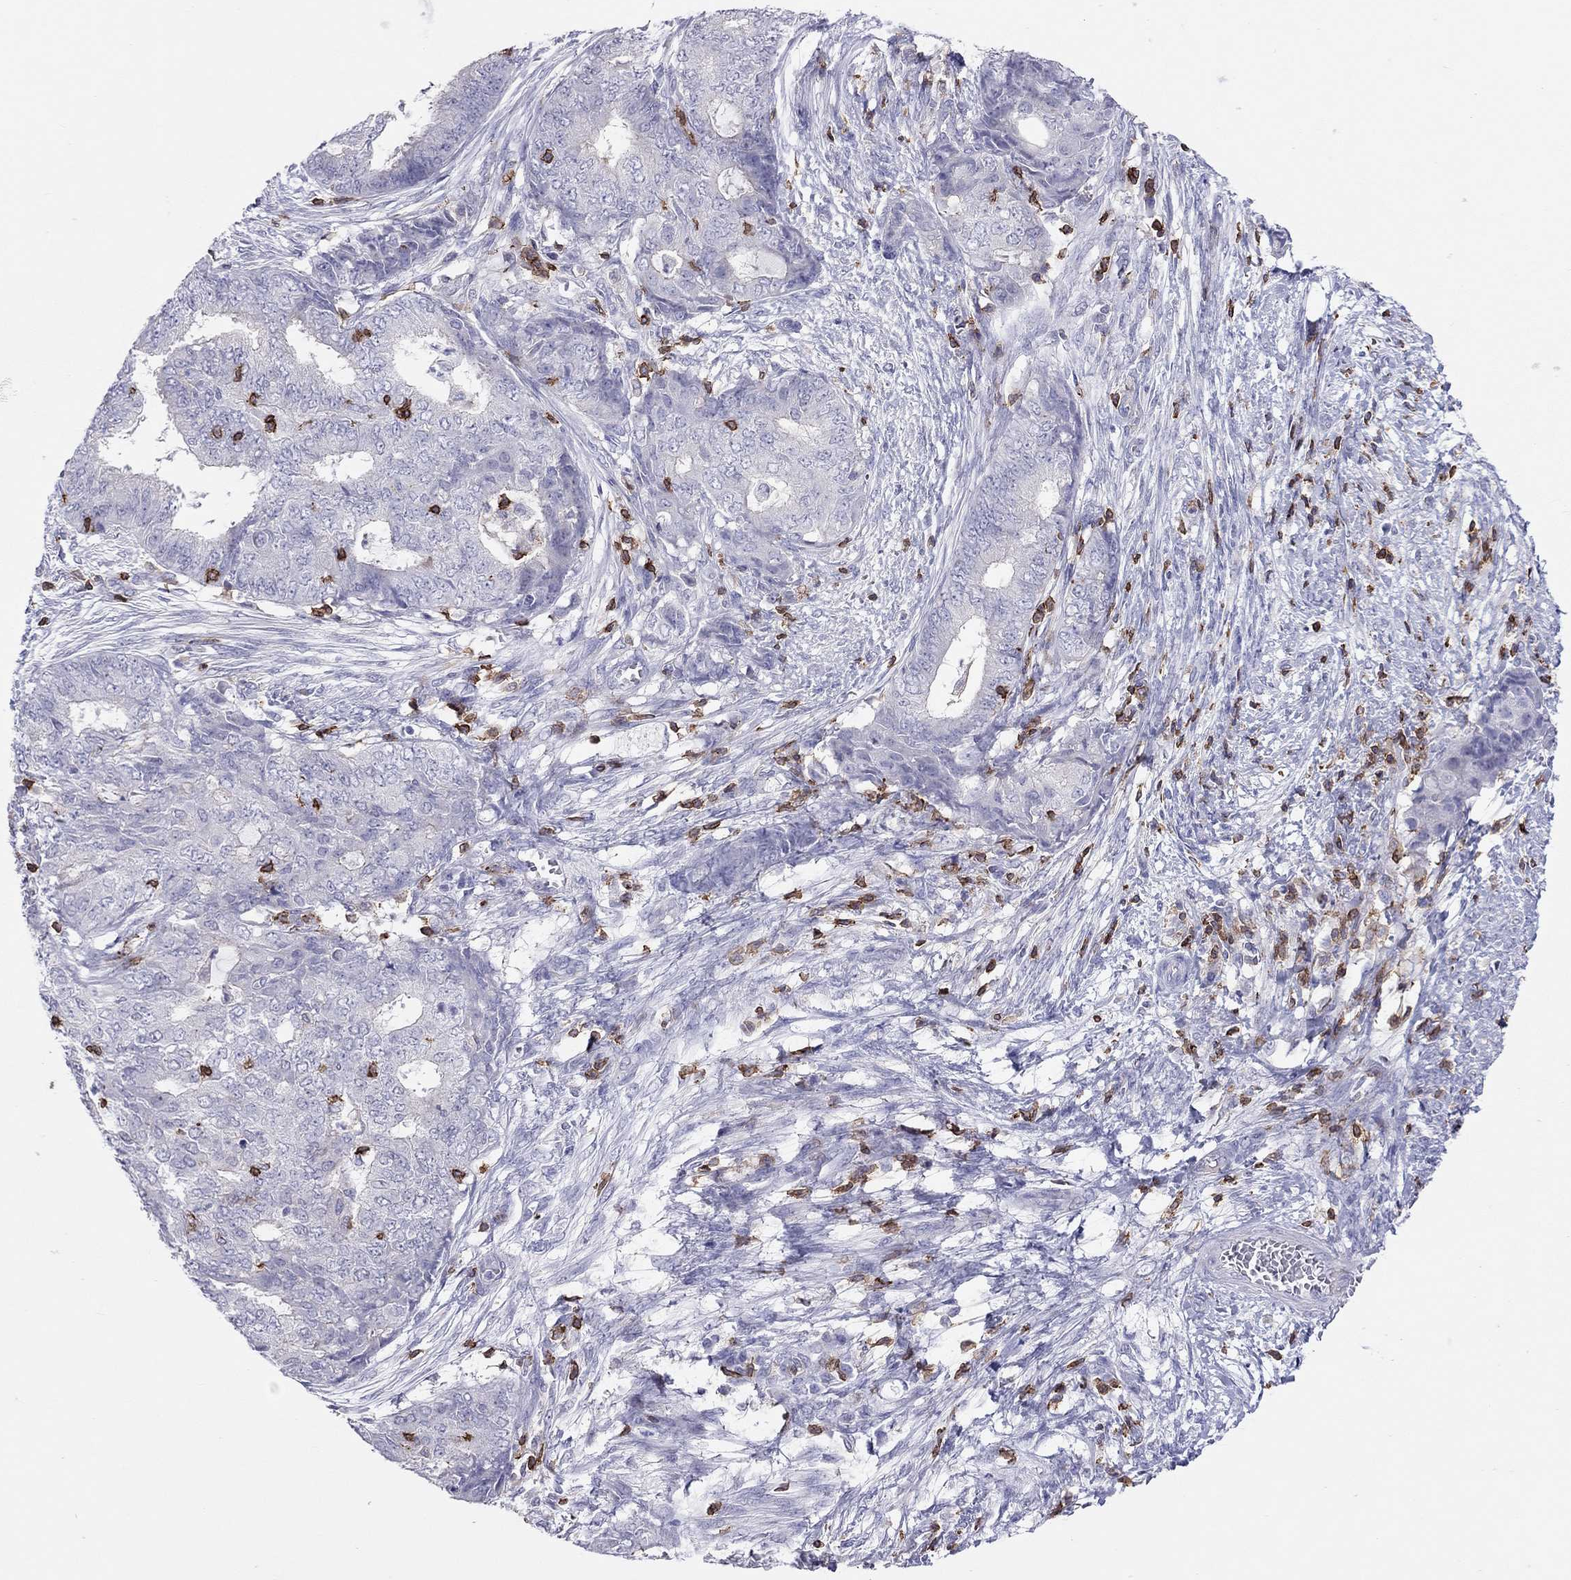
{"staining": {"intensity": "negative", "quantity": "none", "location": "none"}, "tissue": "endometrial cancer", "cell_type": "Tumor cells", "image_type": "cancer", "snomed": [{"axis": "morphology", "description": "Adenocarcinoma, NOS"}, {"axis": "topography", "description": "Endometrium"}], "caption": "This histopathology image is of endometrial cancer (adenocarcinoma) stained with immunohistochemistry (IHC) to label a protein in brown with the nuclei are counter-stained blue. There is no positivity in tumor cells. (Brightfield microscopy of DAB immunohistochemistry (IHC) at high magnification).", "gene": "MND1", "patient": {"sex": "female", "age": 62}}